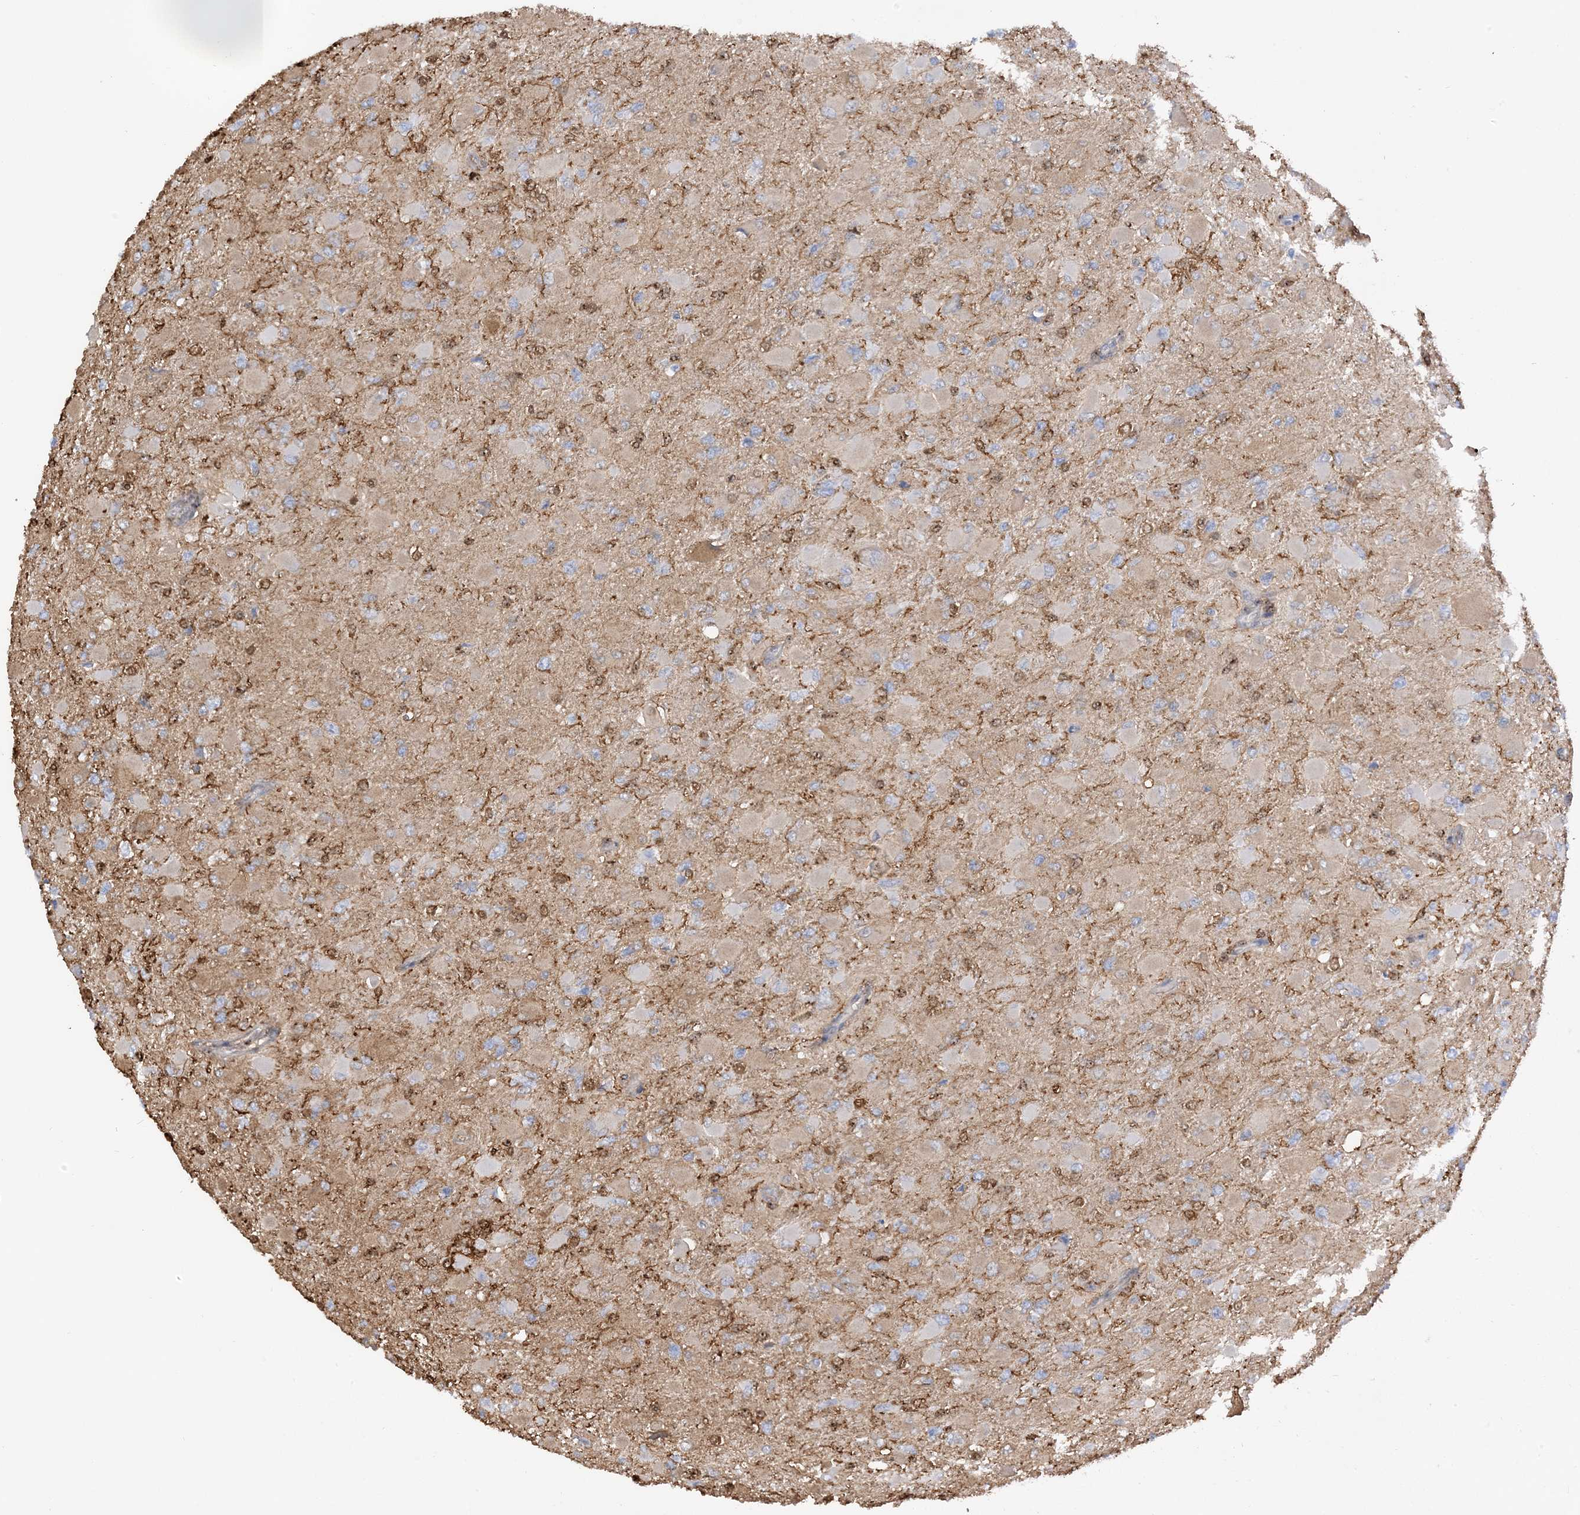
{"staining": {"intensity": "negative", "quantity": "none", "location": "none"}, "tissue": "glioma", "cell_type": "Tumor cells", "image_type": "cancer", "snomed": [{"axis": "morphology", "description": "Glioma, malignant, High grade"}, {"axis": "topography", "description": "Cerebral cortex"}], "caption": "The photomicrograph reveals no significant positivity in tumor cells of malignant glioma (high-grade).", "gene": "PHACTR2", "patient": {"sex": "female", "age": 36}}